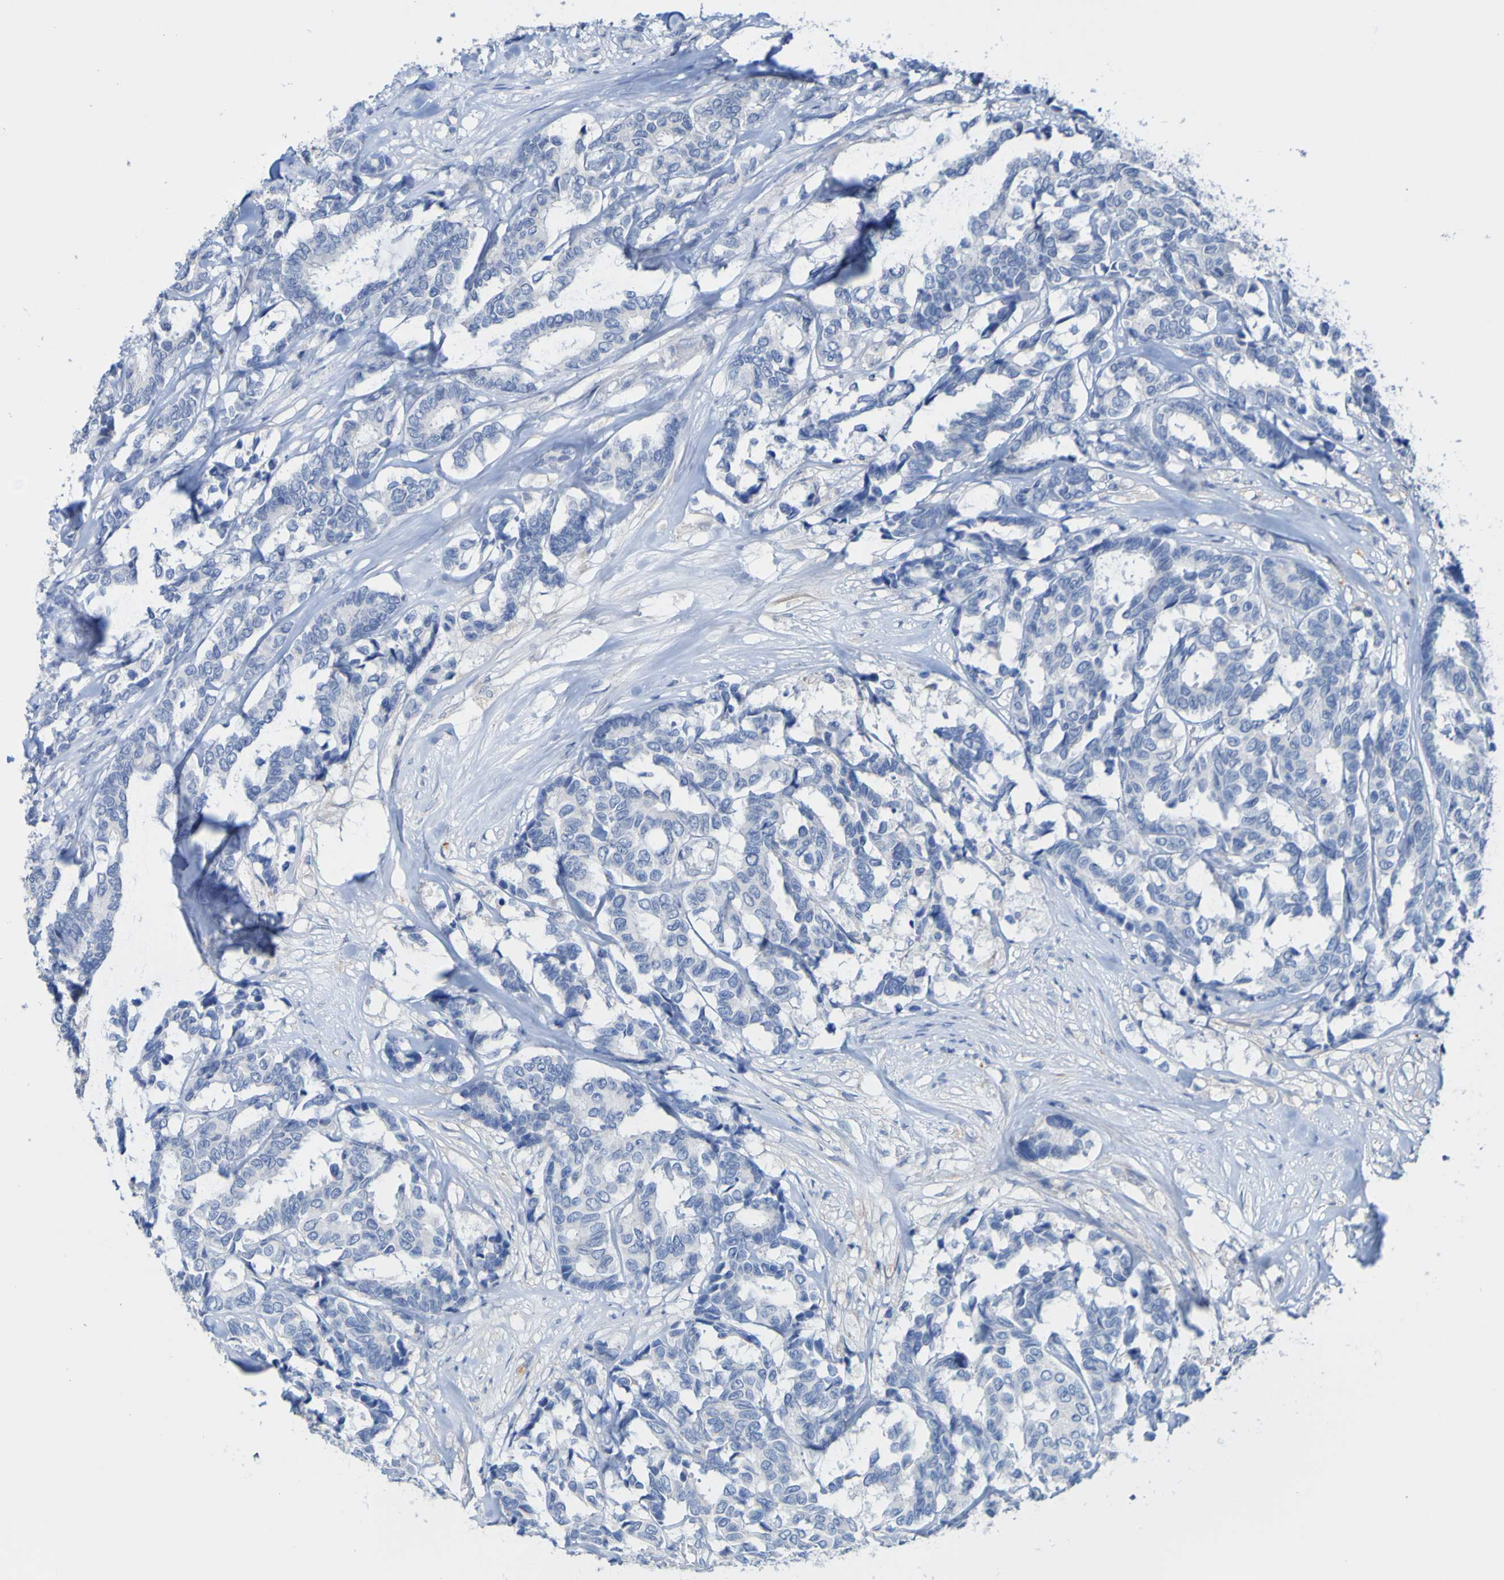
{"staining": {"intensity": "negative", "quantity": "none", "location": "none"}, "tissue": "breast cancer", "cell_type": "Tumor cells", "image_type": "cancer", "snomed": [{"axis": "morphology", "description": "Duct carcinoma"}, {"axis": "topography", "description": "Breast"}], "caption": "Immunohistochemistry (IHC) micrograph of neoplastic tissue: human breast cancer (invasive ductal carcinoma) stained with DAB (3,3'-diaminobenzidine) shows no significant protein expression in tumor cells.", "gene": "ACMSD", "patient": {"sex": "female", "age": 87}}